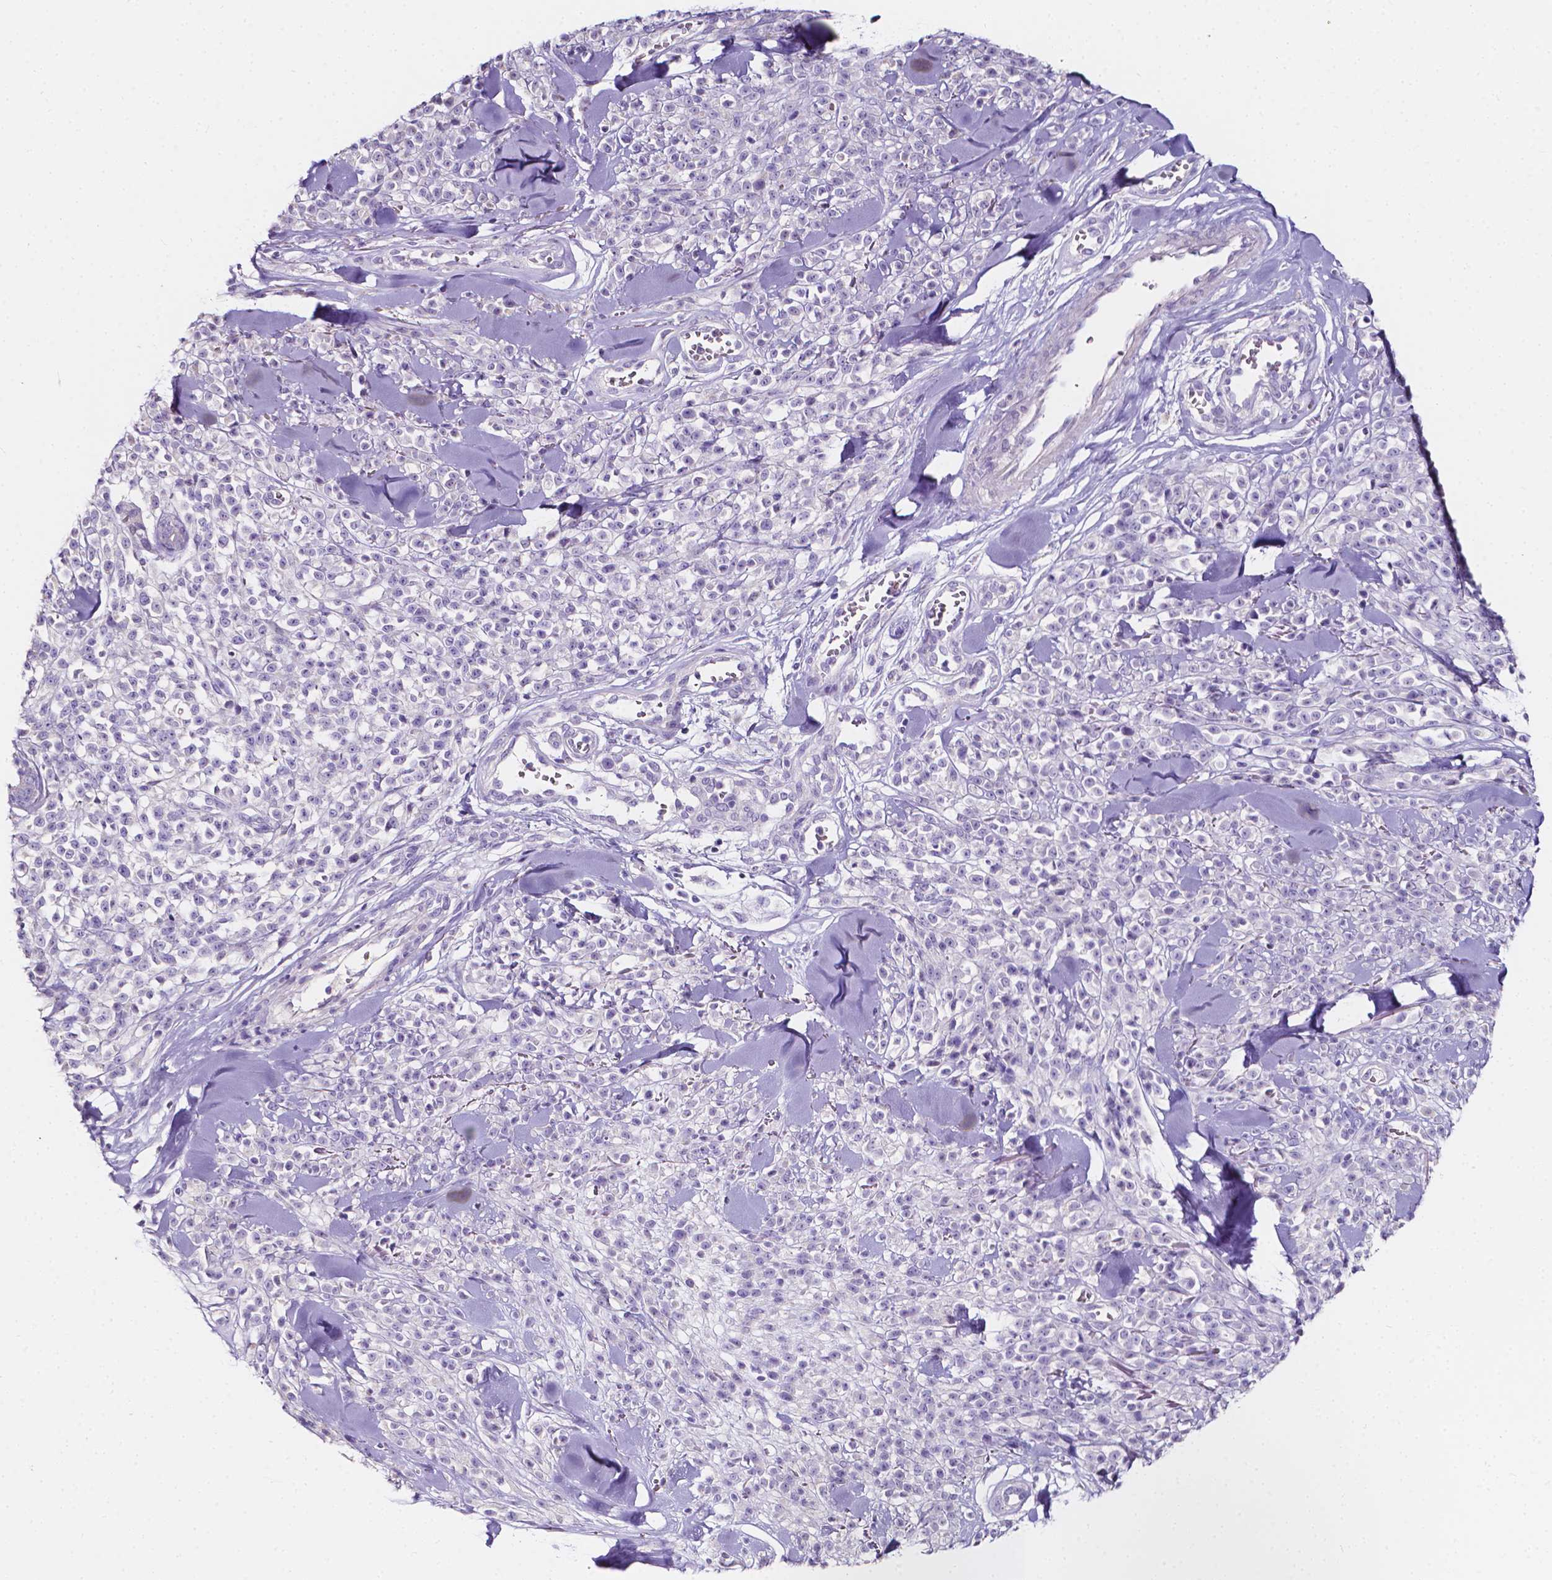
{"staining": {"intensity": "negative", "quantity": "none", "location": "none"}, "tissue": "melanoma", "cell_type": "Tumor cells", "image_type": "cancer", "snomed": [{"axis": "morphology", "description": "Malignant melanoma, NOS"}, {"axis": "topography", "description": "Skin"}, {"axis": "topography", "description": "Skin of trunk"}], "caption": "The image displays no significant staining in tumor cells of melanoma. (DAB (3,3'-diaminobenzidine) IHC with hematoxylin counter stain).", "gene": "CLSTN2", "patient": {"sex": "male", "age": 74}}